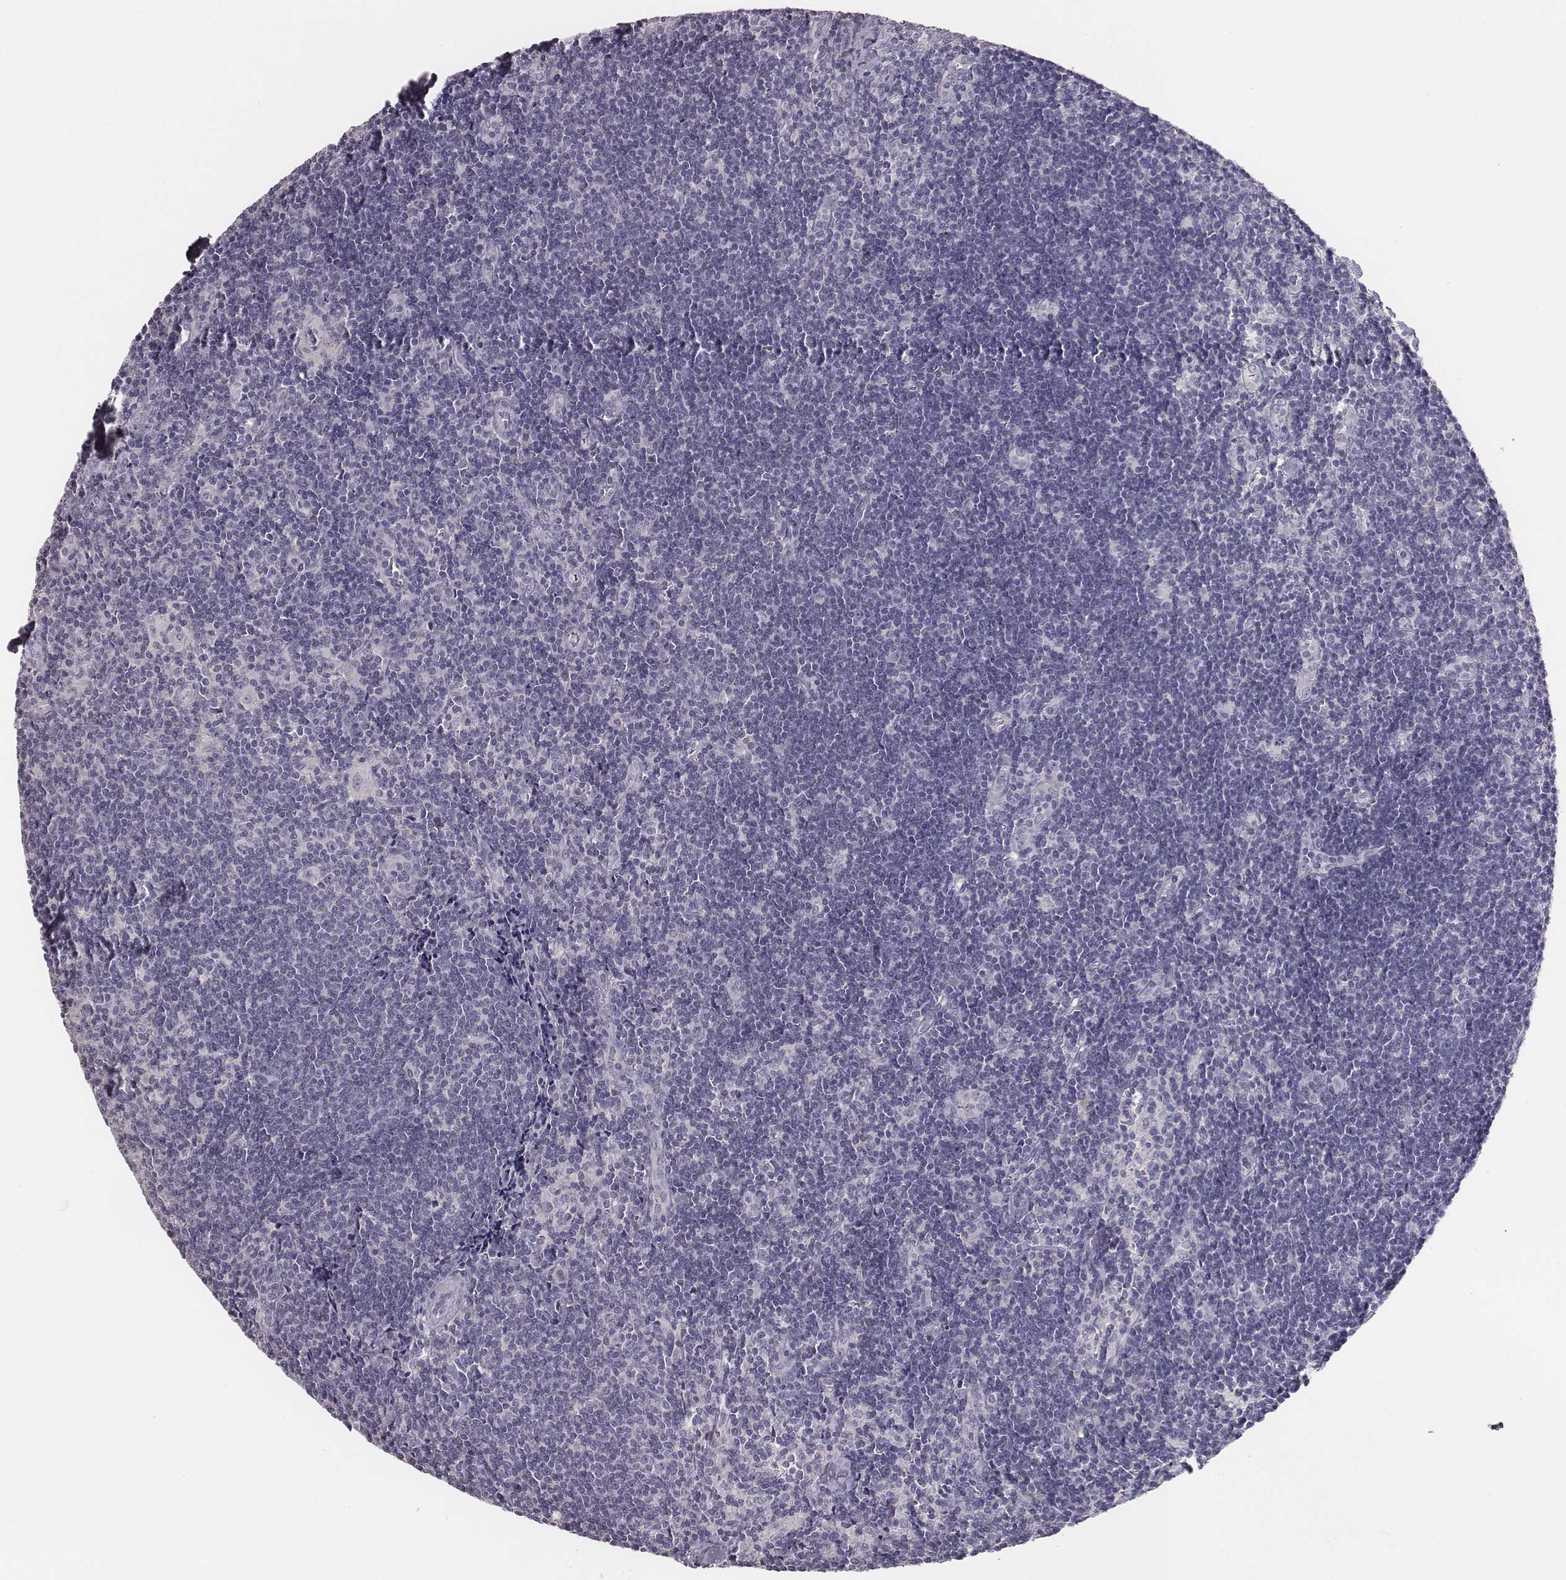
{"staining": {"intensity": "negative", "quantity": "none", "location": "none"}, "tissue": "lymph node", "cell_type": "Germinal center cells", "image_type": "normal", "snomed": [{"axis": "morphology", "description": "Normal tissue, NOS"}, {"axis": "topography", "description": "Lymph node"}], "caption": "This is a photomicrograph of immunohistochemistry (IHC) staining of normal lymph node, which shows no positivity in germinal center cells. The staining was performed using DAB to visualize the protein expression in brown, while the nuclei were stained in blue with hematoxylin (Magnification: 20x).", "gene": "MYH6", "patient": {"sex": "female", "age": 52}}